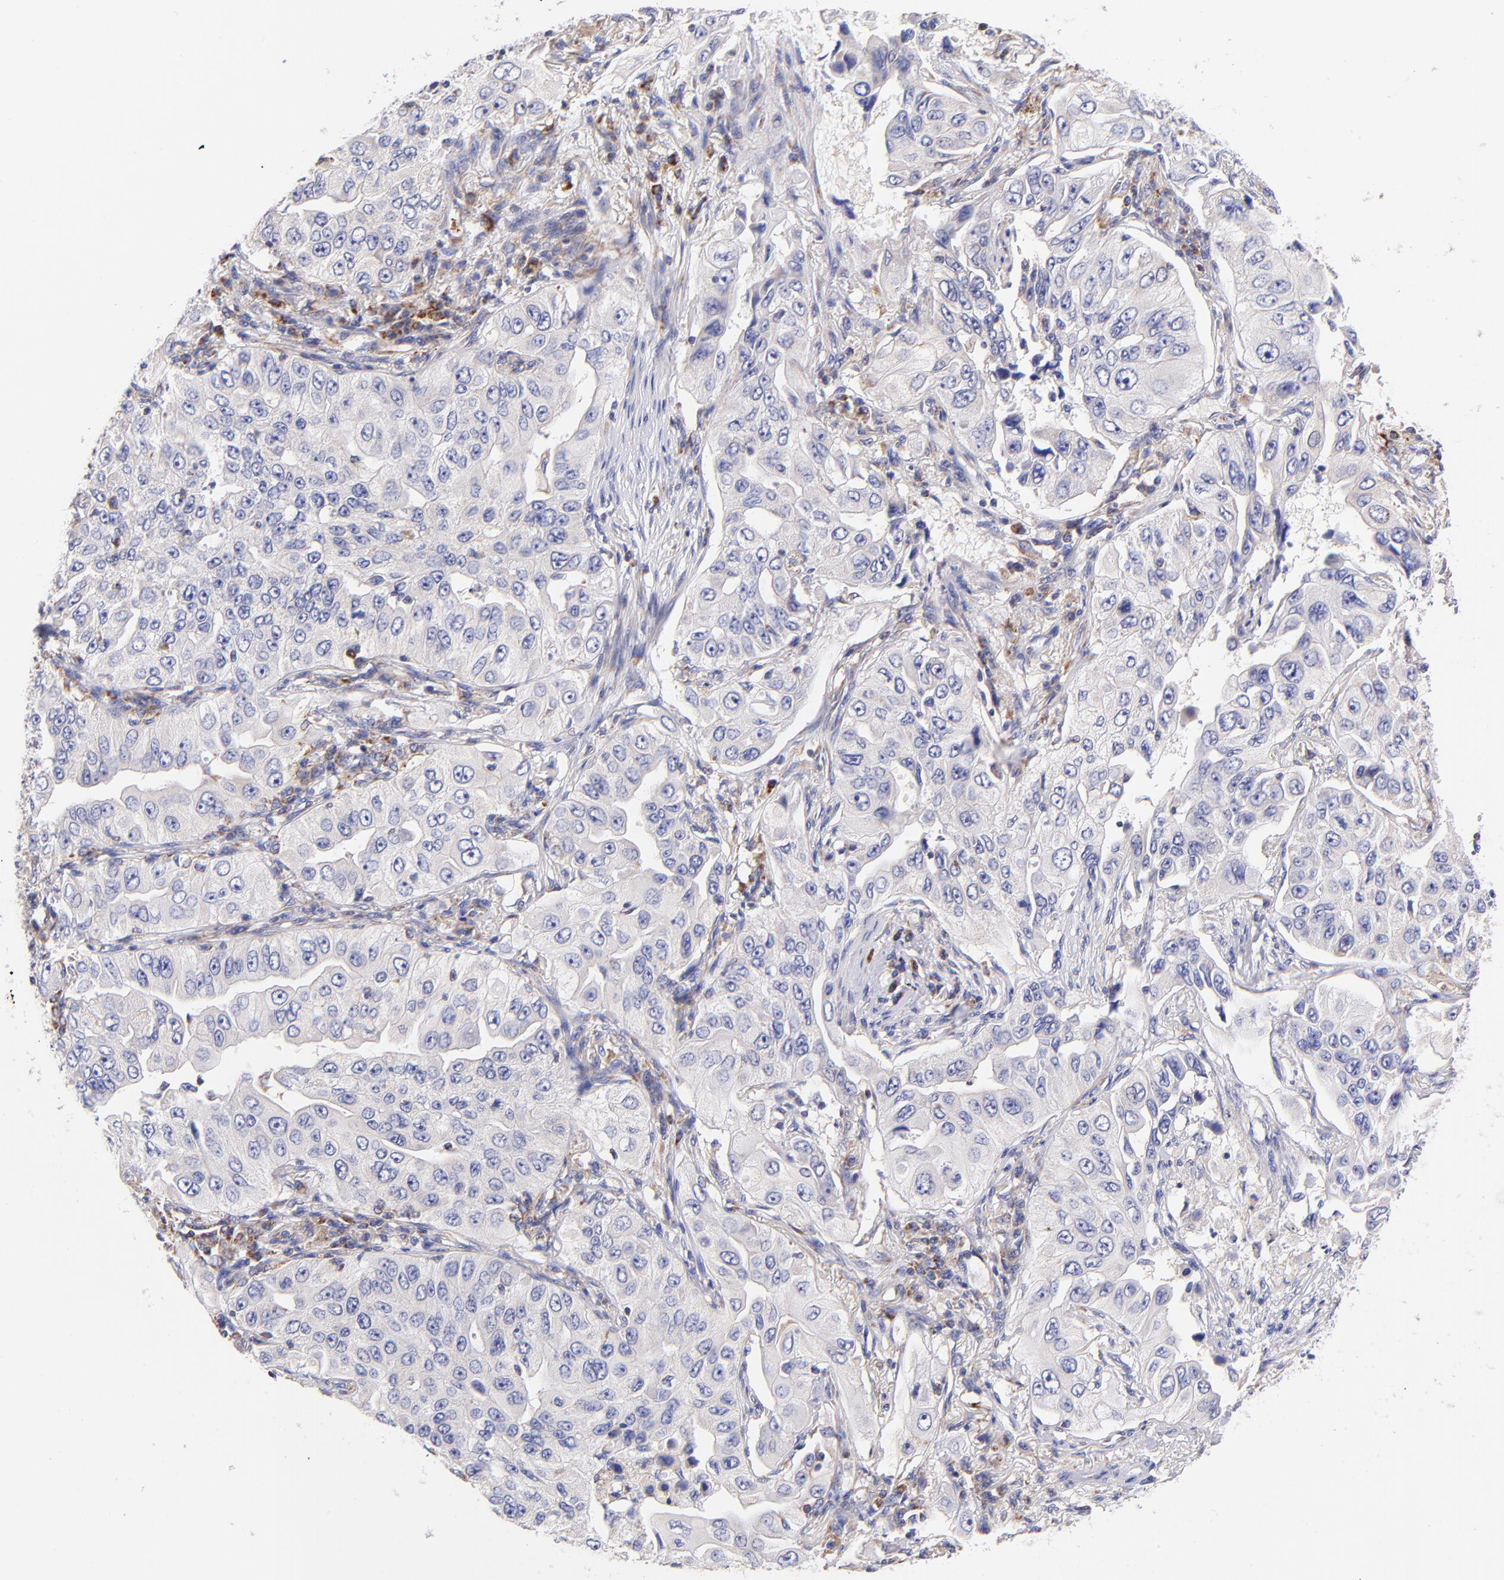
{"staining": {"intensity": "negative", "quantity": "none", "location": "none"}, "tissue": "lung cancer", "cell_type": "Tumor cells", "image_type": "cancer", "snomed": [{"axis": "morphology", "description": "Adenocarcinoma, NOS"}, {"axis": "topography", "description": "Lung"}], "caption": "A photomicrograph of lung cancer (adenocarcinoma) stained for a protein shows no brown staining in tumor cells.", "gene": "NDUFB7", "patient": {"sex": "male", "age": 84}}